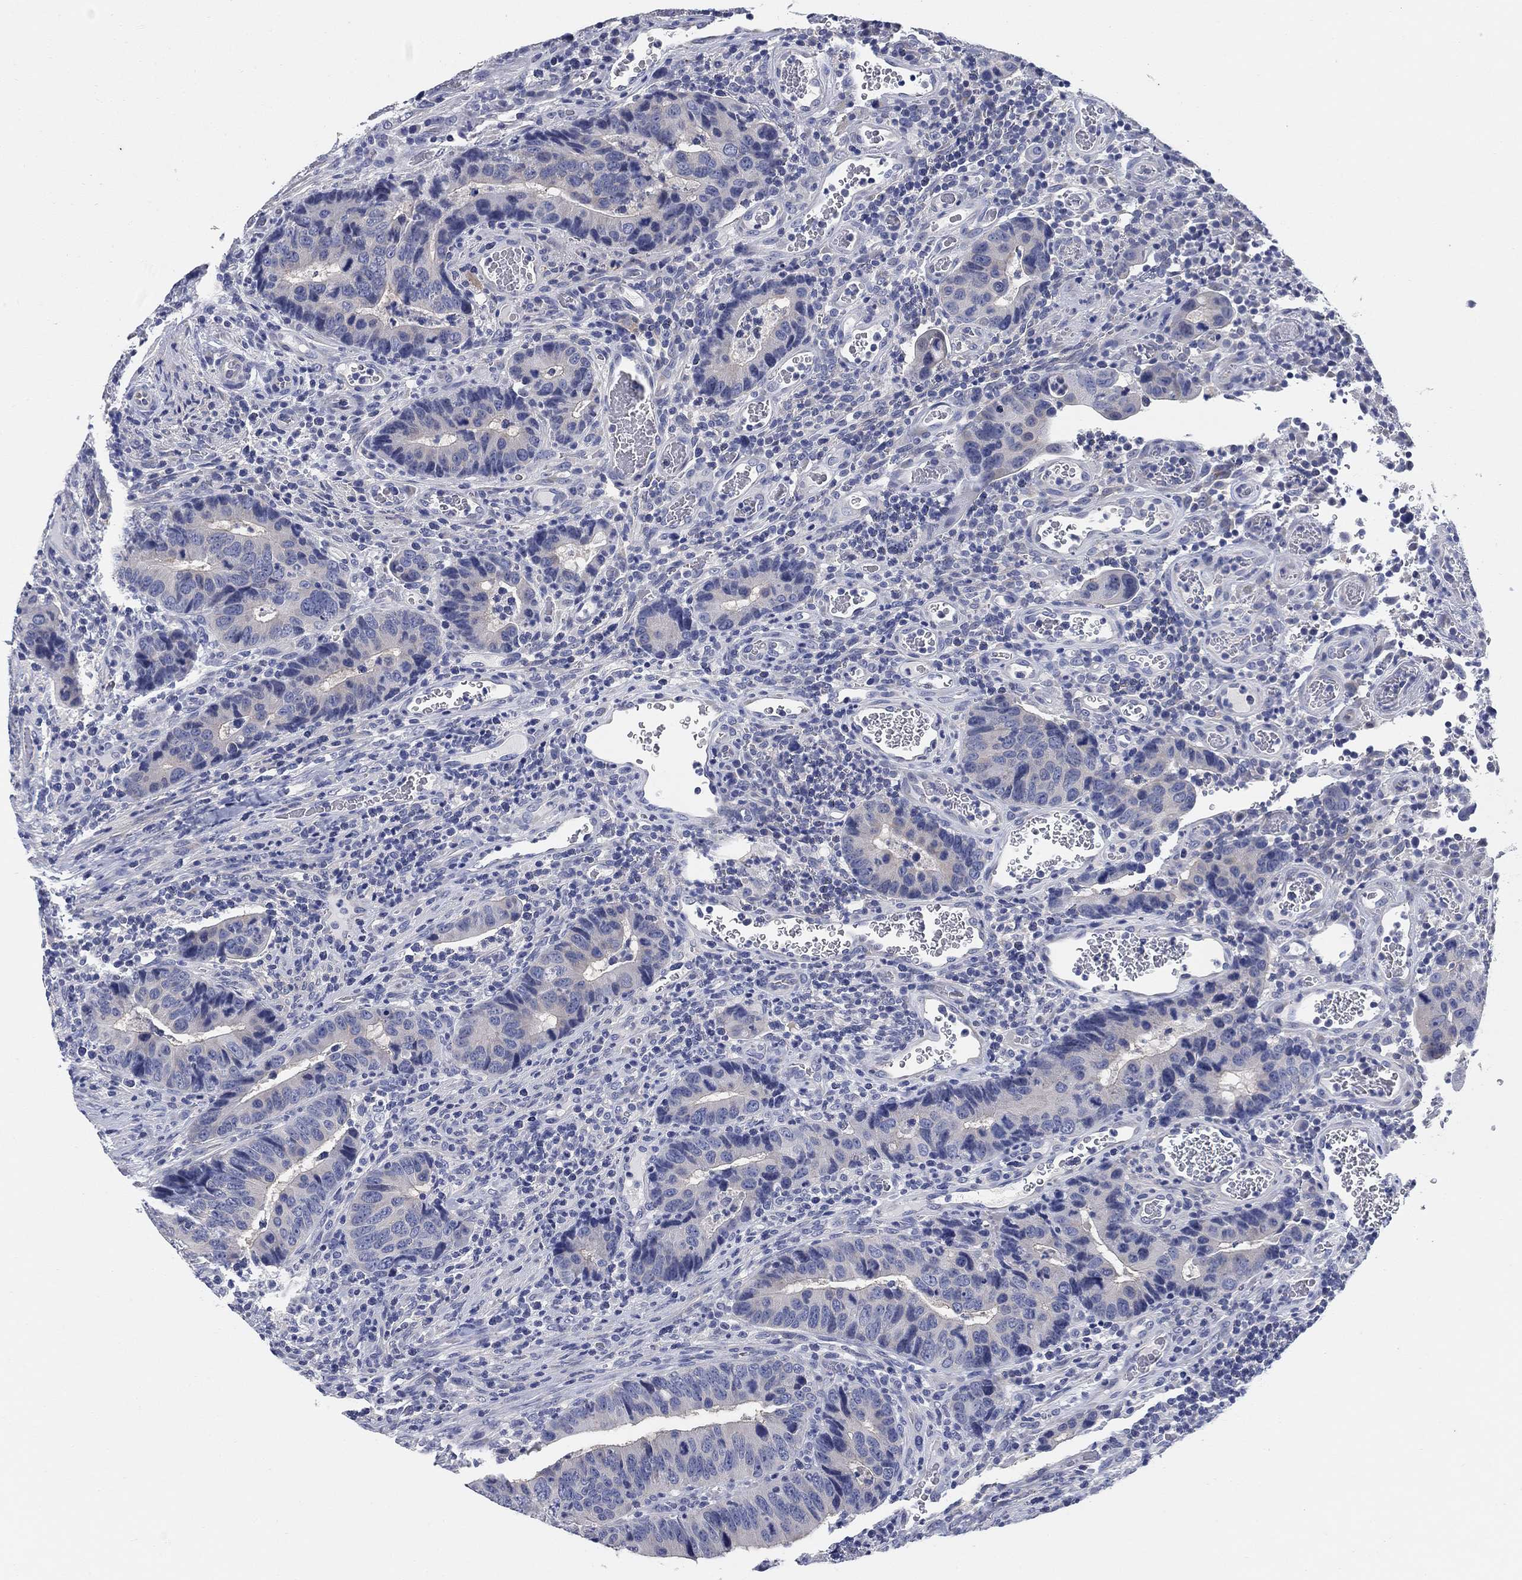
{"staining": {"intensity": "negative", "quantity": "none", "location": "none"}, "tissue": "colorectal cancer", "cell_type": "Tumor cells", "image_type": "cancer", "snomed": [{"axis": "morphology", "description": "Adenocarcinoma, NOS"}, {"axis": "topography", "description": "Colon"}], "caption": "A histopathology image of colorectal adenocarcinoma stained for a protein exhibits no brown staining in tumor cells.", "gene": "CLUL1", "patient": {"sex": "female", "age": 56}}